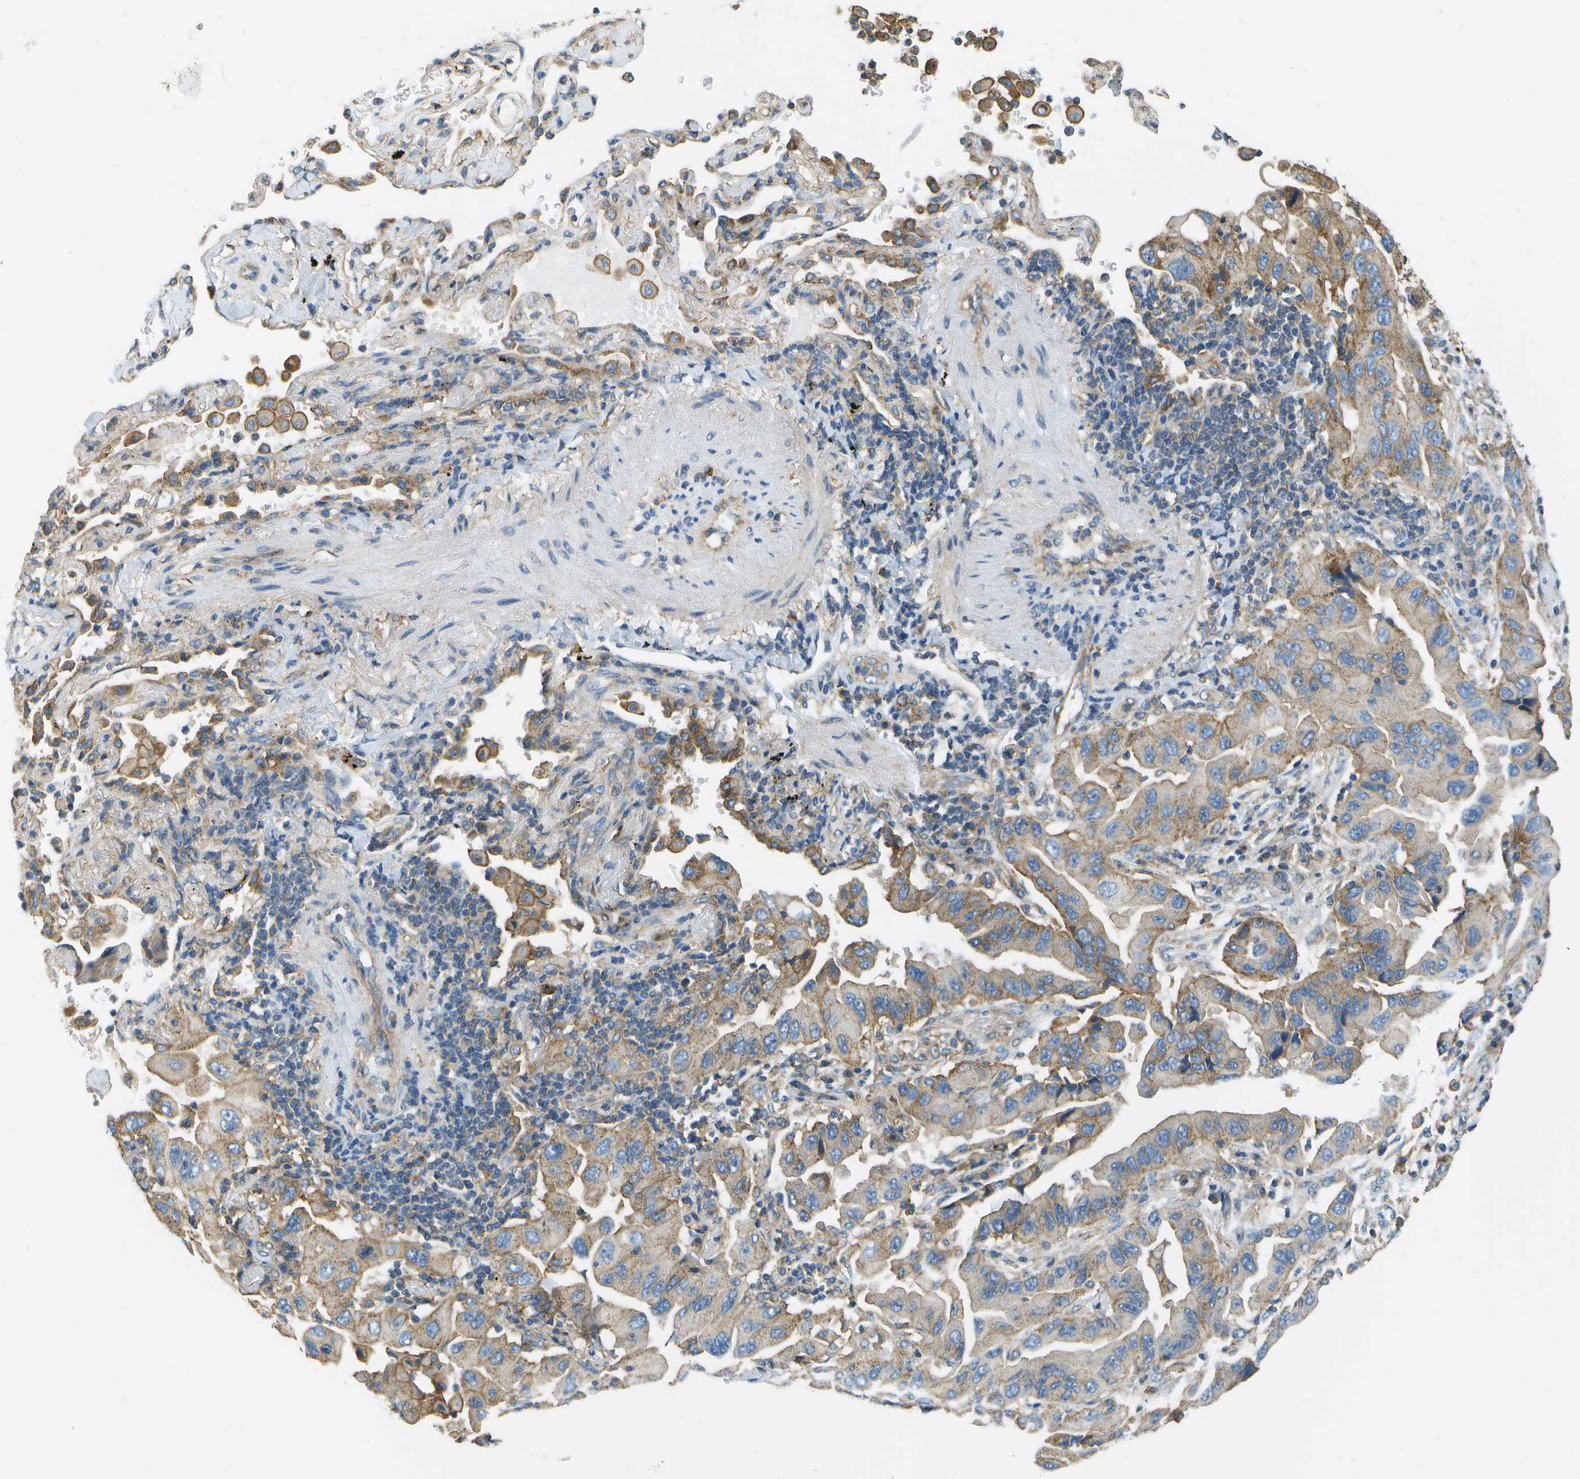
{"staining": {"intensity": "moderate", "quantity": "25%-75%", "location": "cytoplasmic/membranous"}, "tissue": "lung cancer", "cell_type": "Tumor cells", "image_type": "cancer", "snomed": [{"axis": "morphology", "description": "Adenocarcinoma, NOS"}, {"axis": "topography", "description": "Lung"}], "caption": "Protein staining by immunohistochemistry (IHC) reveals moderate cytoplasmic/membranous staining in approximately 25%-75% of tumor cells in lung cancer. Immunohistochemistry stains the protein in brown and the nuclei are stained blue.", "gene": "CLTC", "patient": {"sex": "female", "age": 65}}